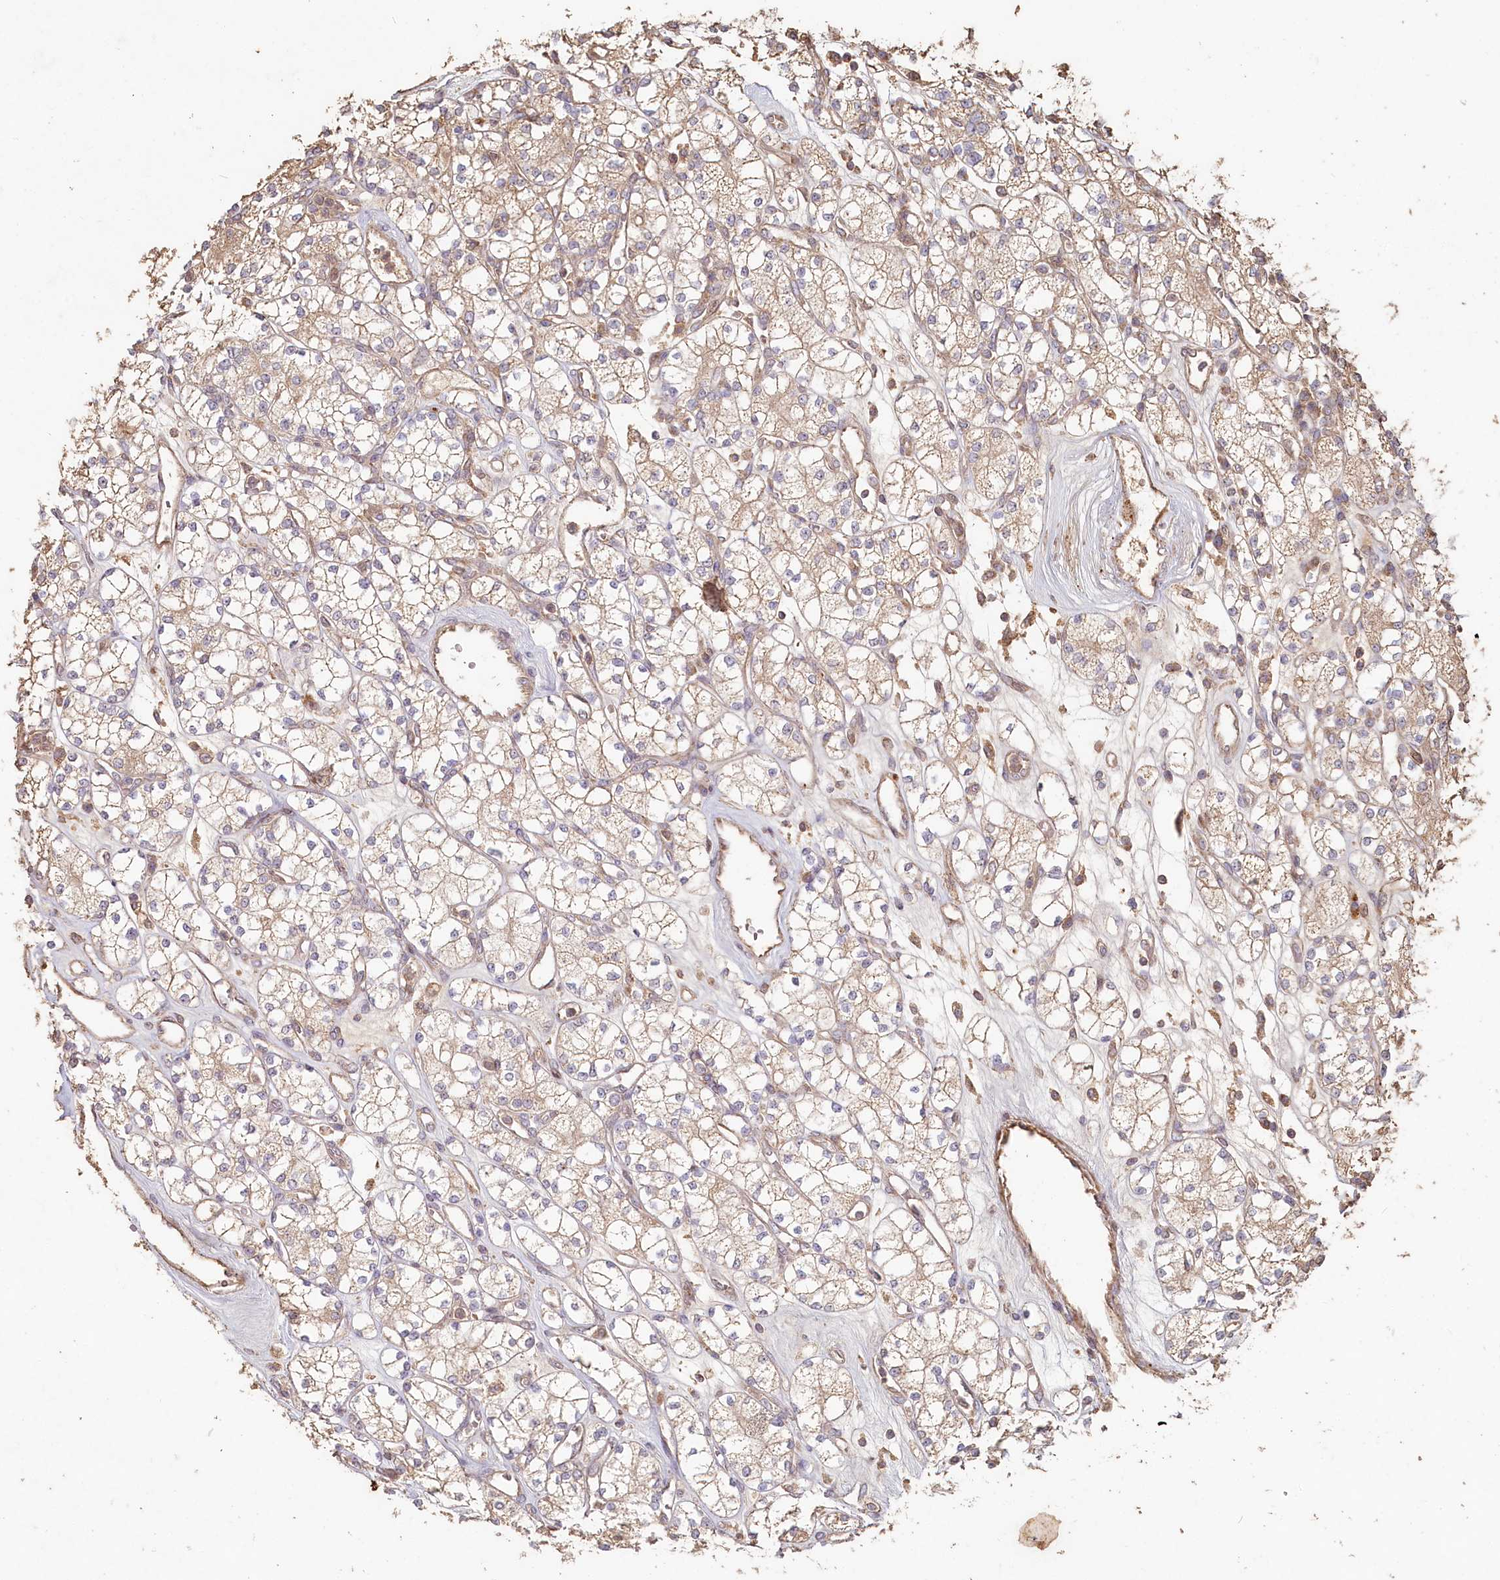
{"staining": {"intensity": "weak", "quantity": "25%-75%", "location": "cytoplasmic/membranous"}, "tissue": "renal cancer", "cell_type": "Tumor cells", "image_type": "cancer", "snomed": [{"axis": "morphology", "description": "Adenocarcinoma, NOS"}, {"axis": "topography", "description": "Kidney"}], "caption": "A high-resolution histopathology image shows immunohistochemistry (IHC) staining of renal cancer (adenocarcinoma), which reveals weak cytoplasmic/membranous expression in about 25%-75% of tumor cells.", "gene": "HAL", "patient": {"sex": "male", "age": 77}}